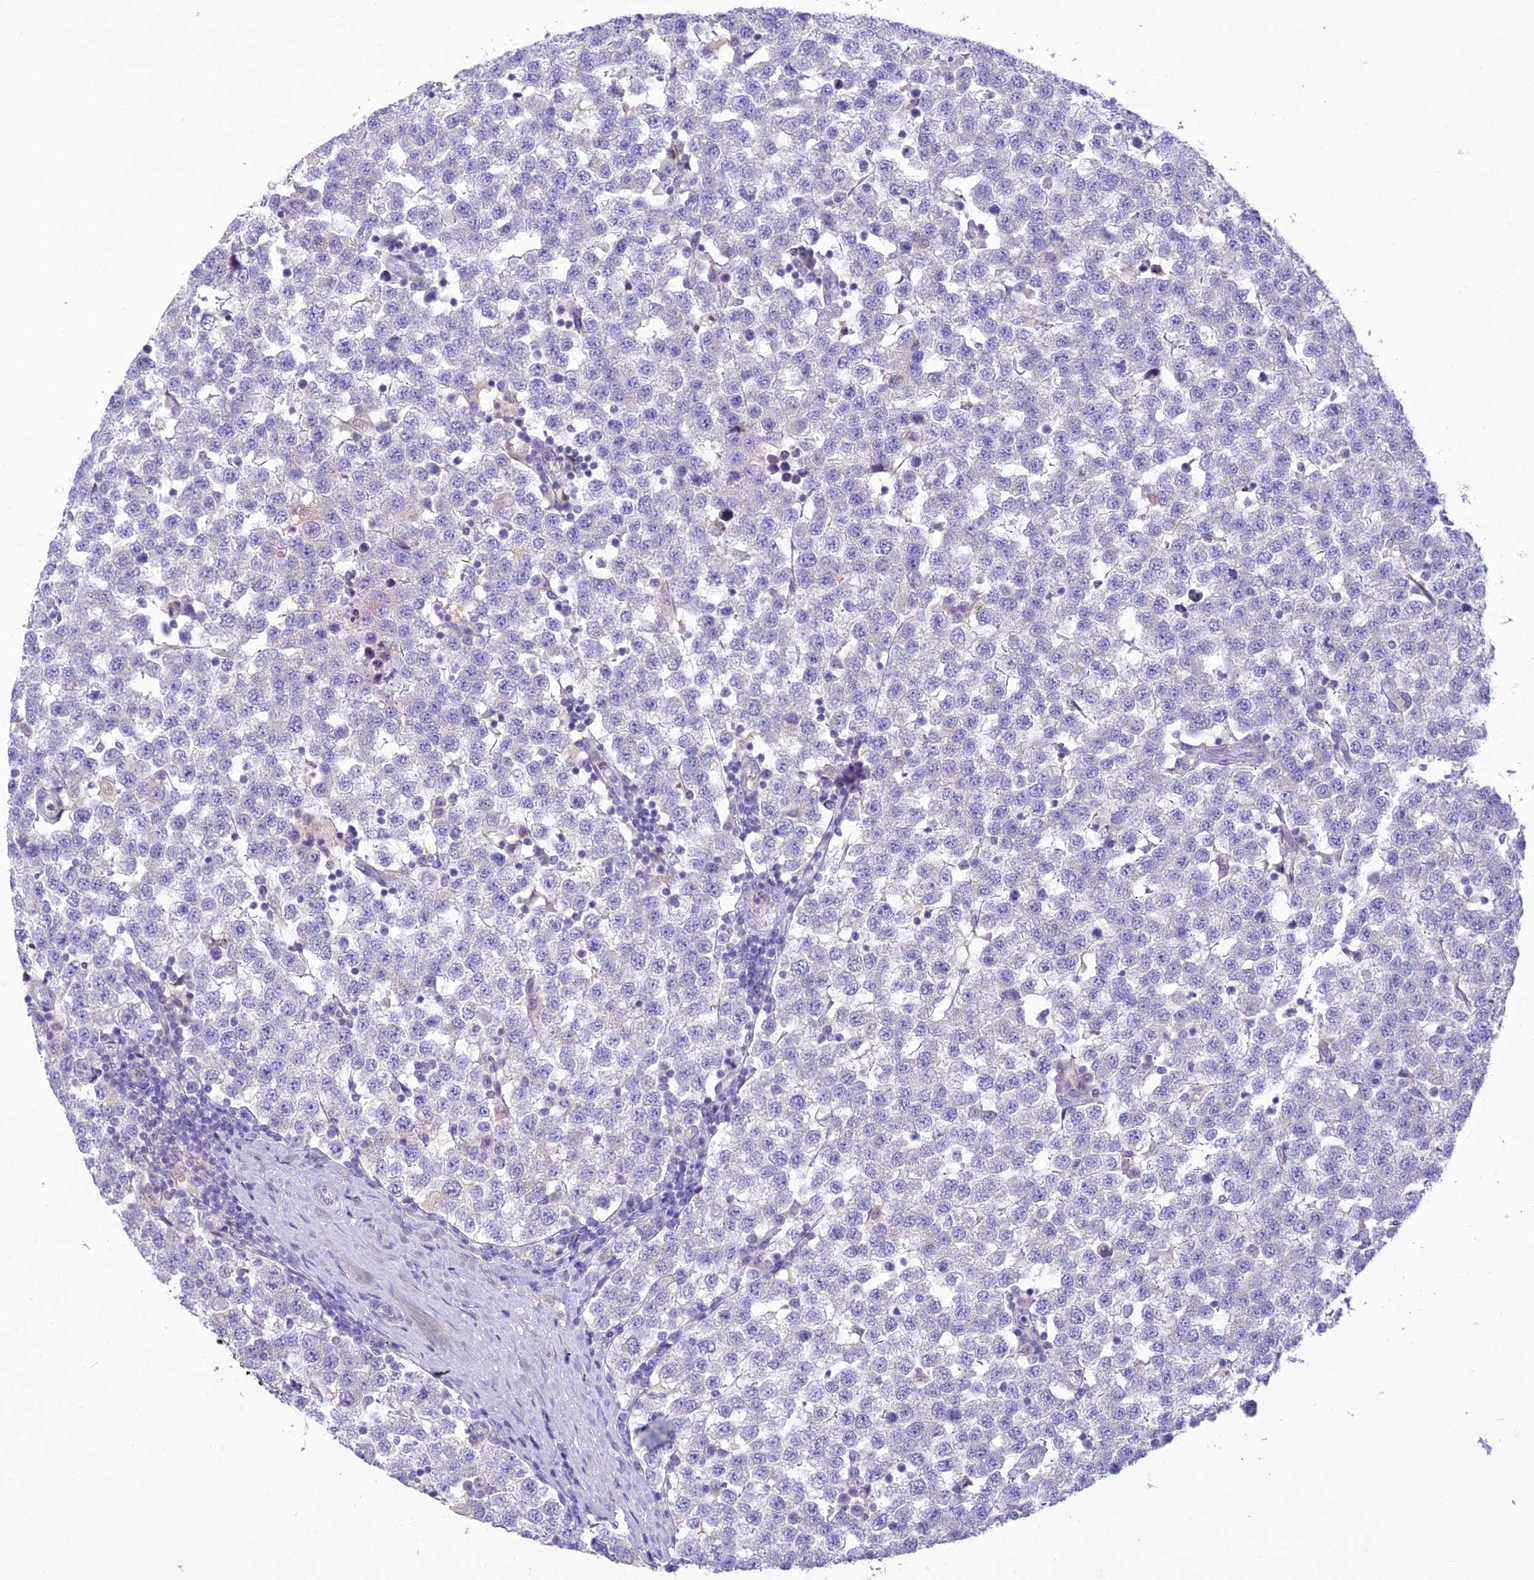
{"staining": {"intensity": "negative", "quantity": "none", "location": "none"}, "tissue": "testis cancer", "cell_type": "Tumor cells", "image_type": "cancer", "snomed": [{"axis": "morphology", "description": "Seminoma, NOS"}, {"axis": "topography", "description": "Testis"}], "caption": "A photomicrograph of testis cancer (seminoma) stained for a protein demonstrates no brown staining in tumor cells. The staining was performed using DAB to visualize the protein expression in brown, while the nuclei were stained in blue with hematoxylin (Magnification: 20x).", "gene": "SLC13A5", "patient": {"sex": "male", "age": 34}}